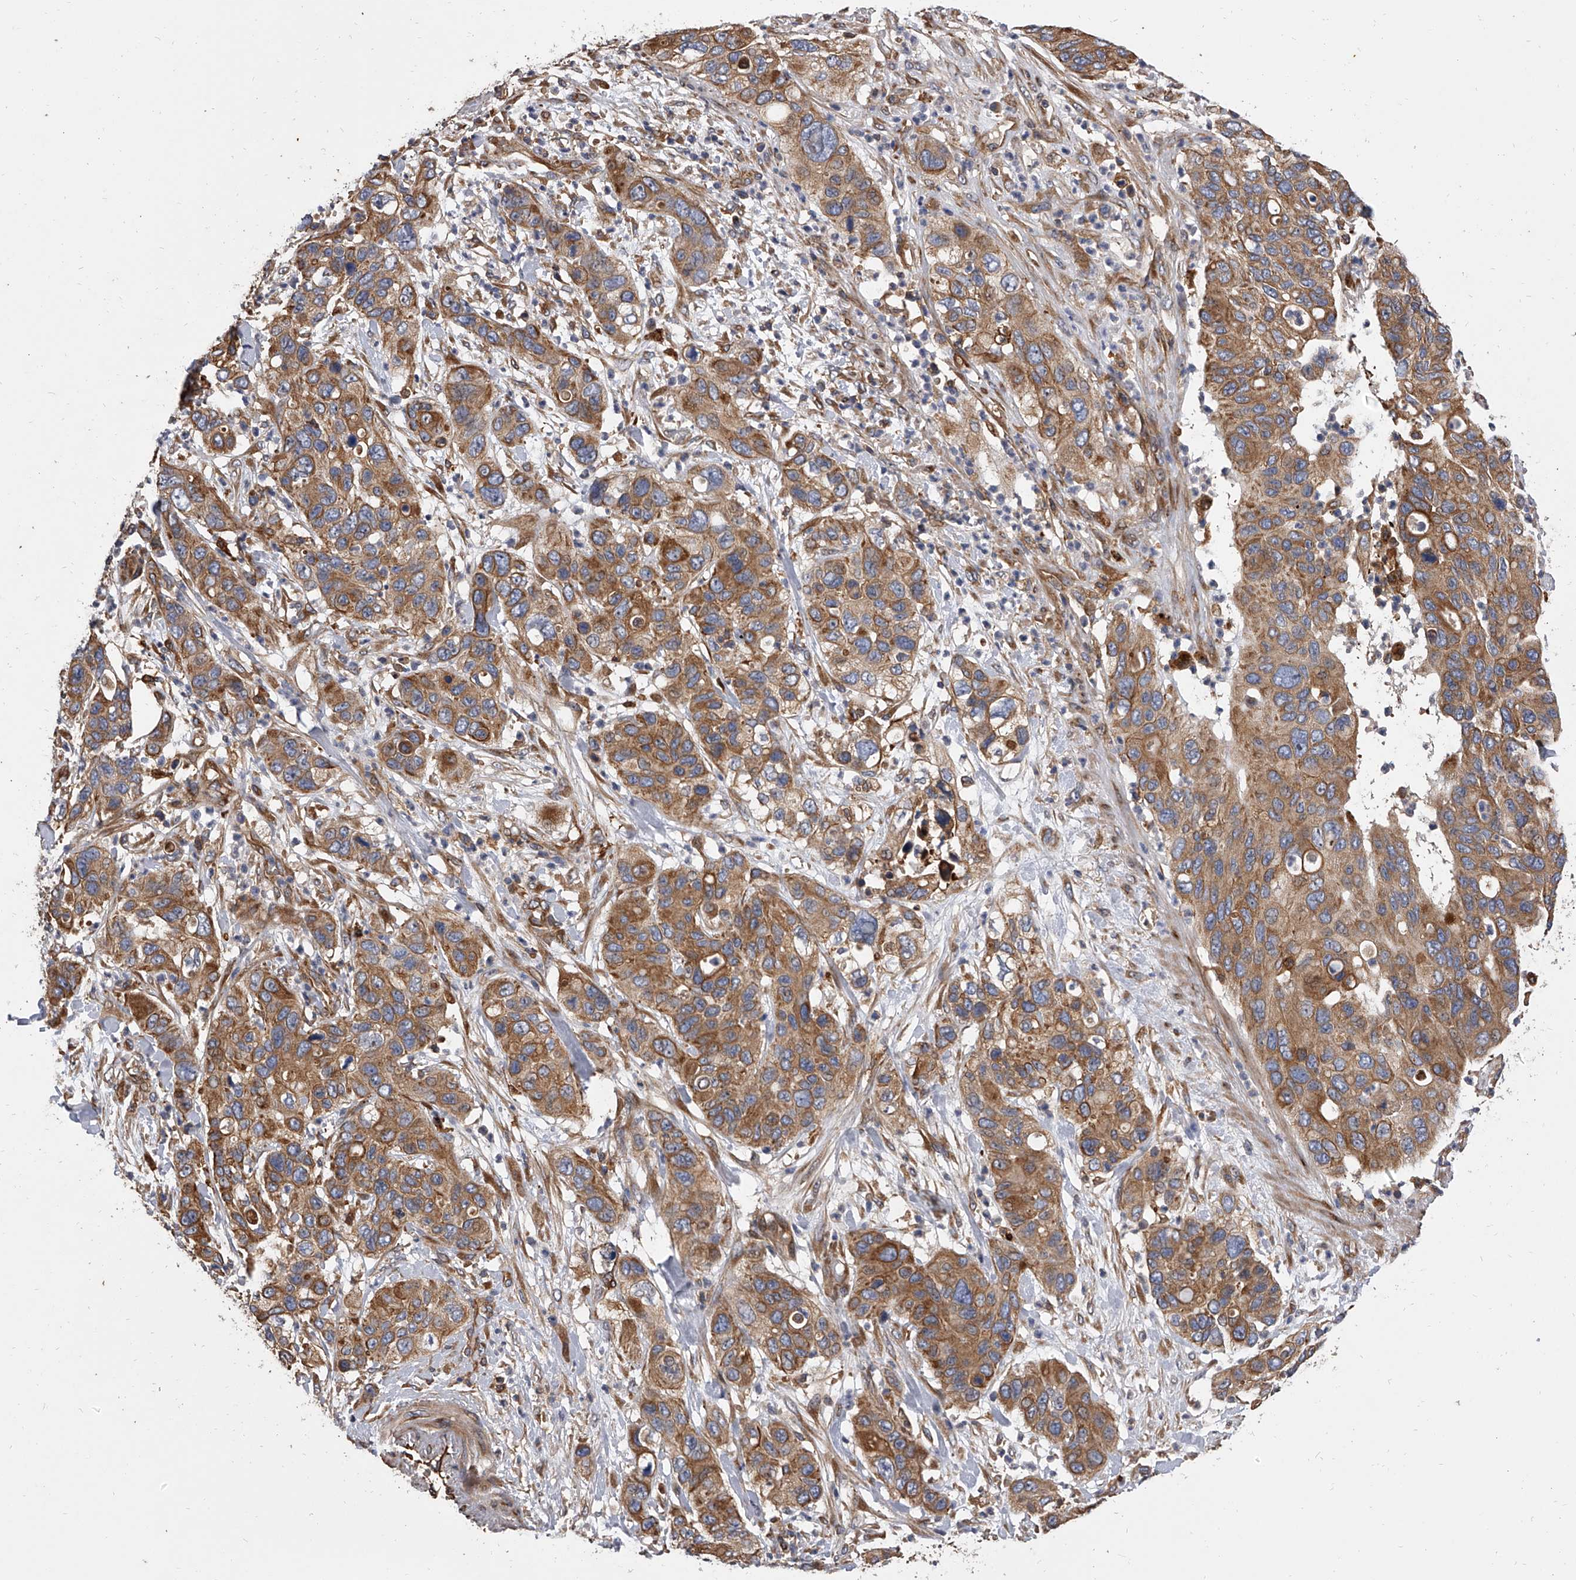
{"staining": {"intensity": "moderate", "quantity": ">75%", "location": "cytoplasmic/membranous"}, "tissue": "pancreatic cancer", "cell_type": "Tumor cells", "image_type": "cancer", "snomed": [{"axis": "morphology", "description": "Adenocarcinoma, NOS"}, {"axis": "topography", "description": "Pancreas"}], "caption": "Immunohistochemistry (IHC) staining of pancreatic cancer (adenocarcinoma), which displays medium levels of moderate cytoplasmic/membranous expression in approximately >75% of tumor cells indicating moderate cytoplasmic/membranous protein positivity. The staining was performed using DAB (brown) for protein detection and nuclei were counterstained in hematoxylin (blue).", "gene": "EXOC4", "patient": {"sex": "female", "age": 71}}